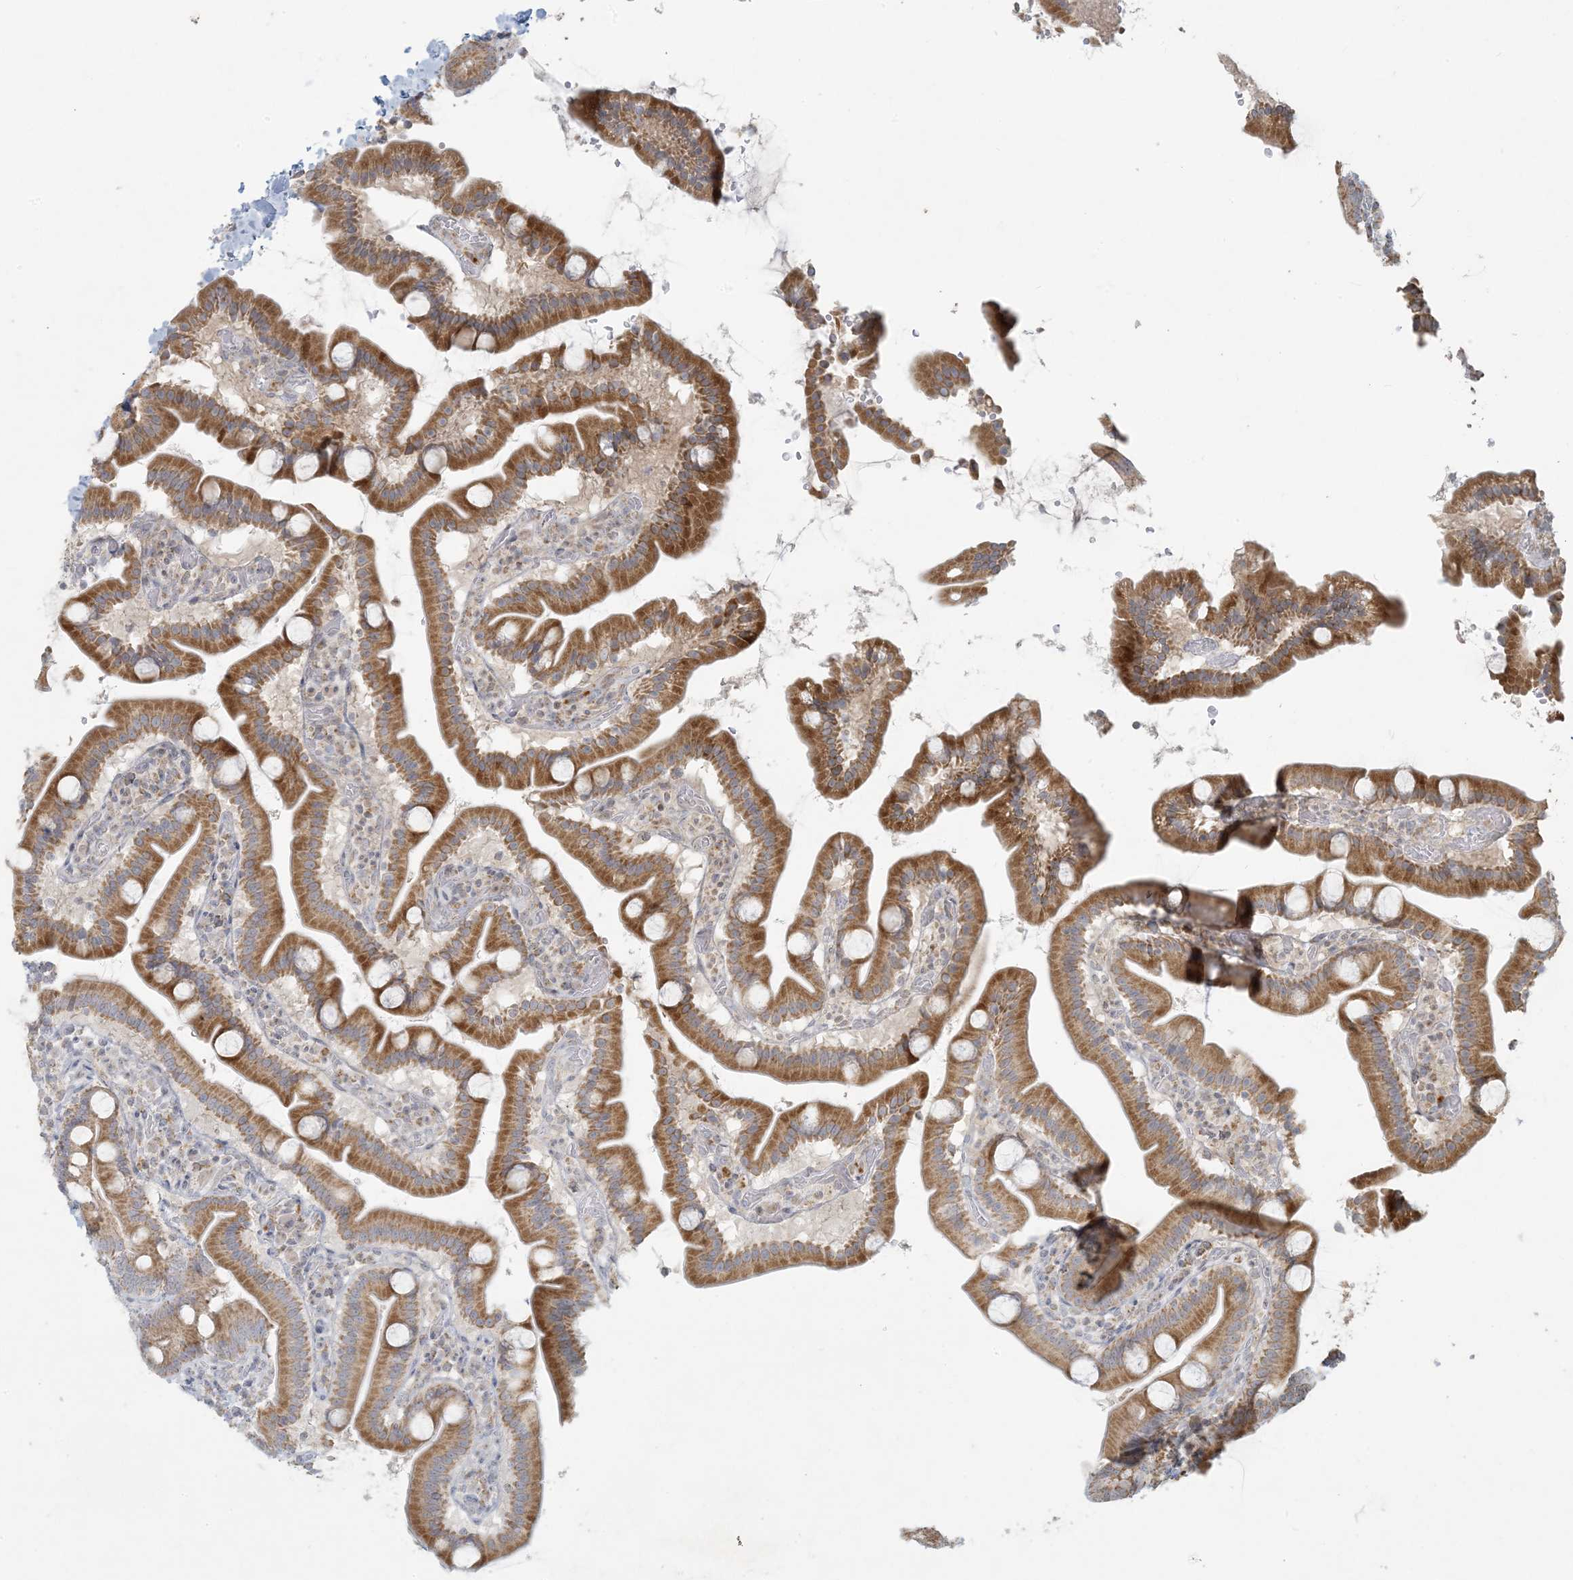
{"staining": {"intensity": "moderate", "quantity": ">75%", "location": "cytoplasmic/membranous"}, "tissue": "duodenum", "cell_type": "Glandular cells", "image_type": "normal", "snomed": [{"axis": "morphology", "description": "Normal tissue, NOS"}, {"axis": "topography", "description": "Duodenum"}], "caption": "Glandular cells show moderate cytoplasmic/membranous staining in approximately >75% of cells in unremarkable duodenum.", "gene": "MCAT", "patient": {"sex": "male", "age": 55}}